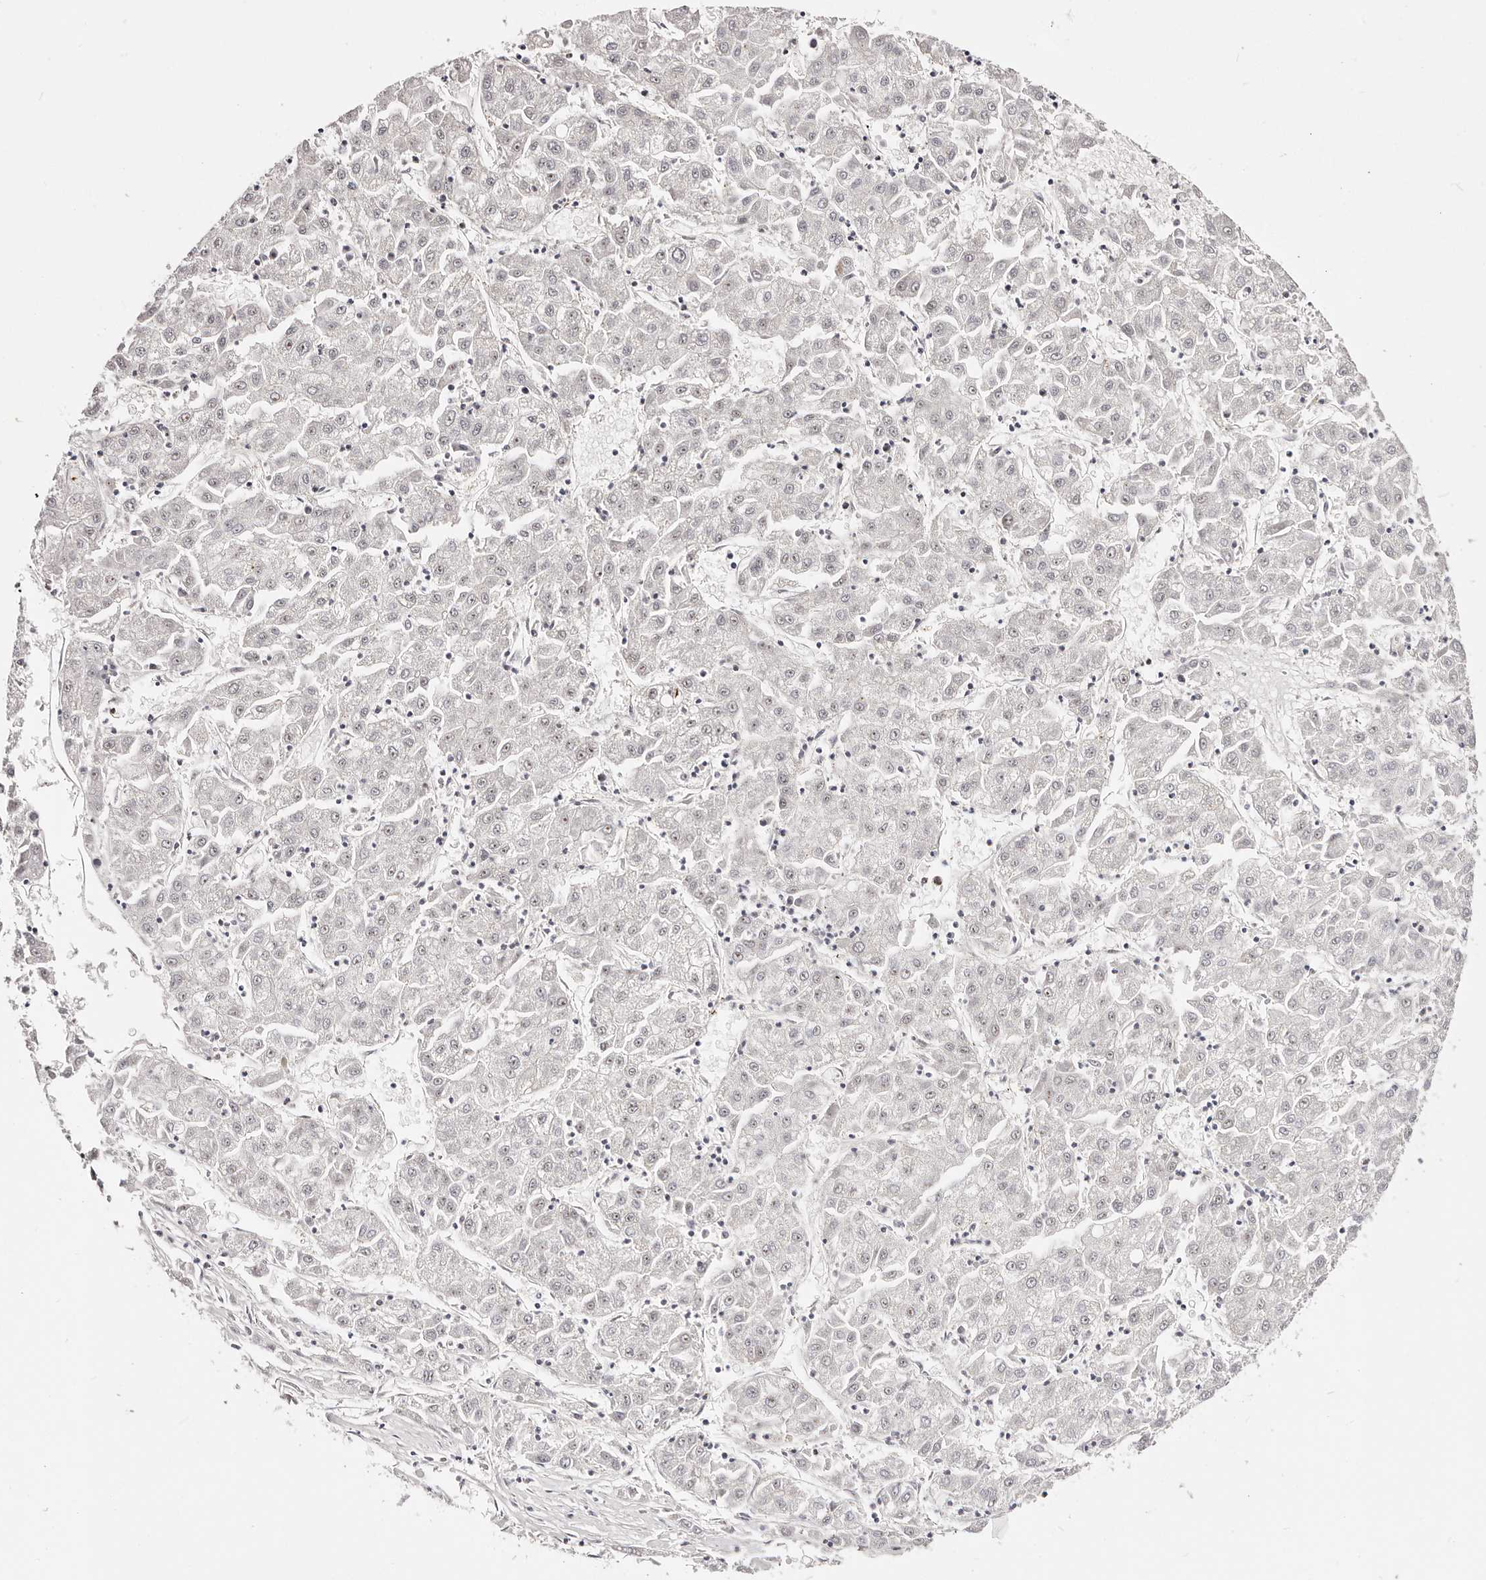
{"staining": {"intensity": "negative", "quantity": "none", "location": "none"}, "tissue": "liver cancer", "cell_type": "Tumor cells", "image_type": "cancer", "snomed": [{"axis": "morphology", "description": "Carcinoma, Hepatocellular, NOS"}, {"axis": "topography", "description": "Liver"}], "caption": "The histopathology image shows no significant expression in tumor cells of liver cancer.", "gene": "IQGAP3", "patient": {"sex": "male", "age": 72}}